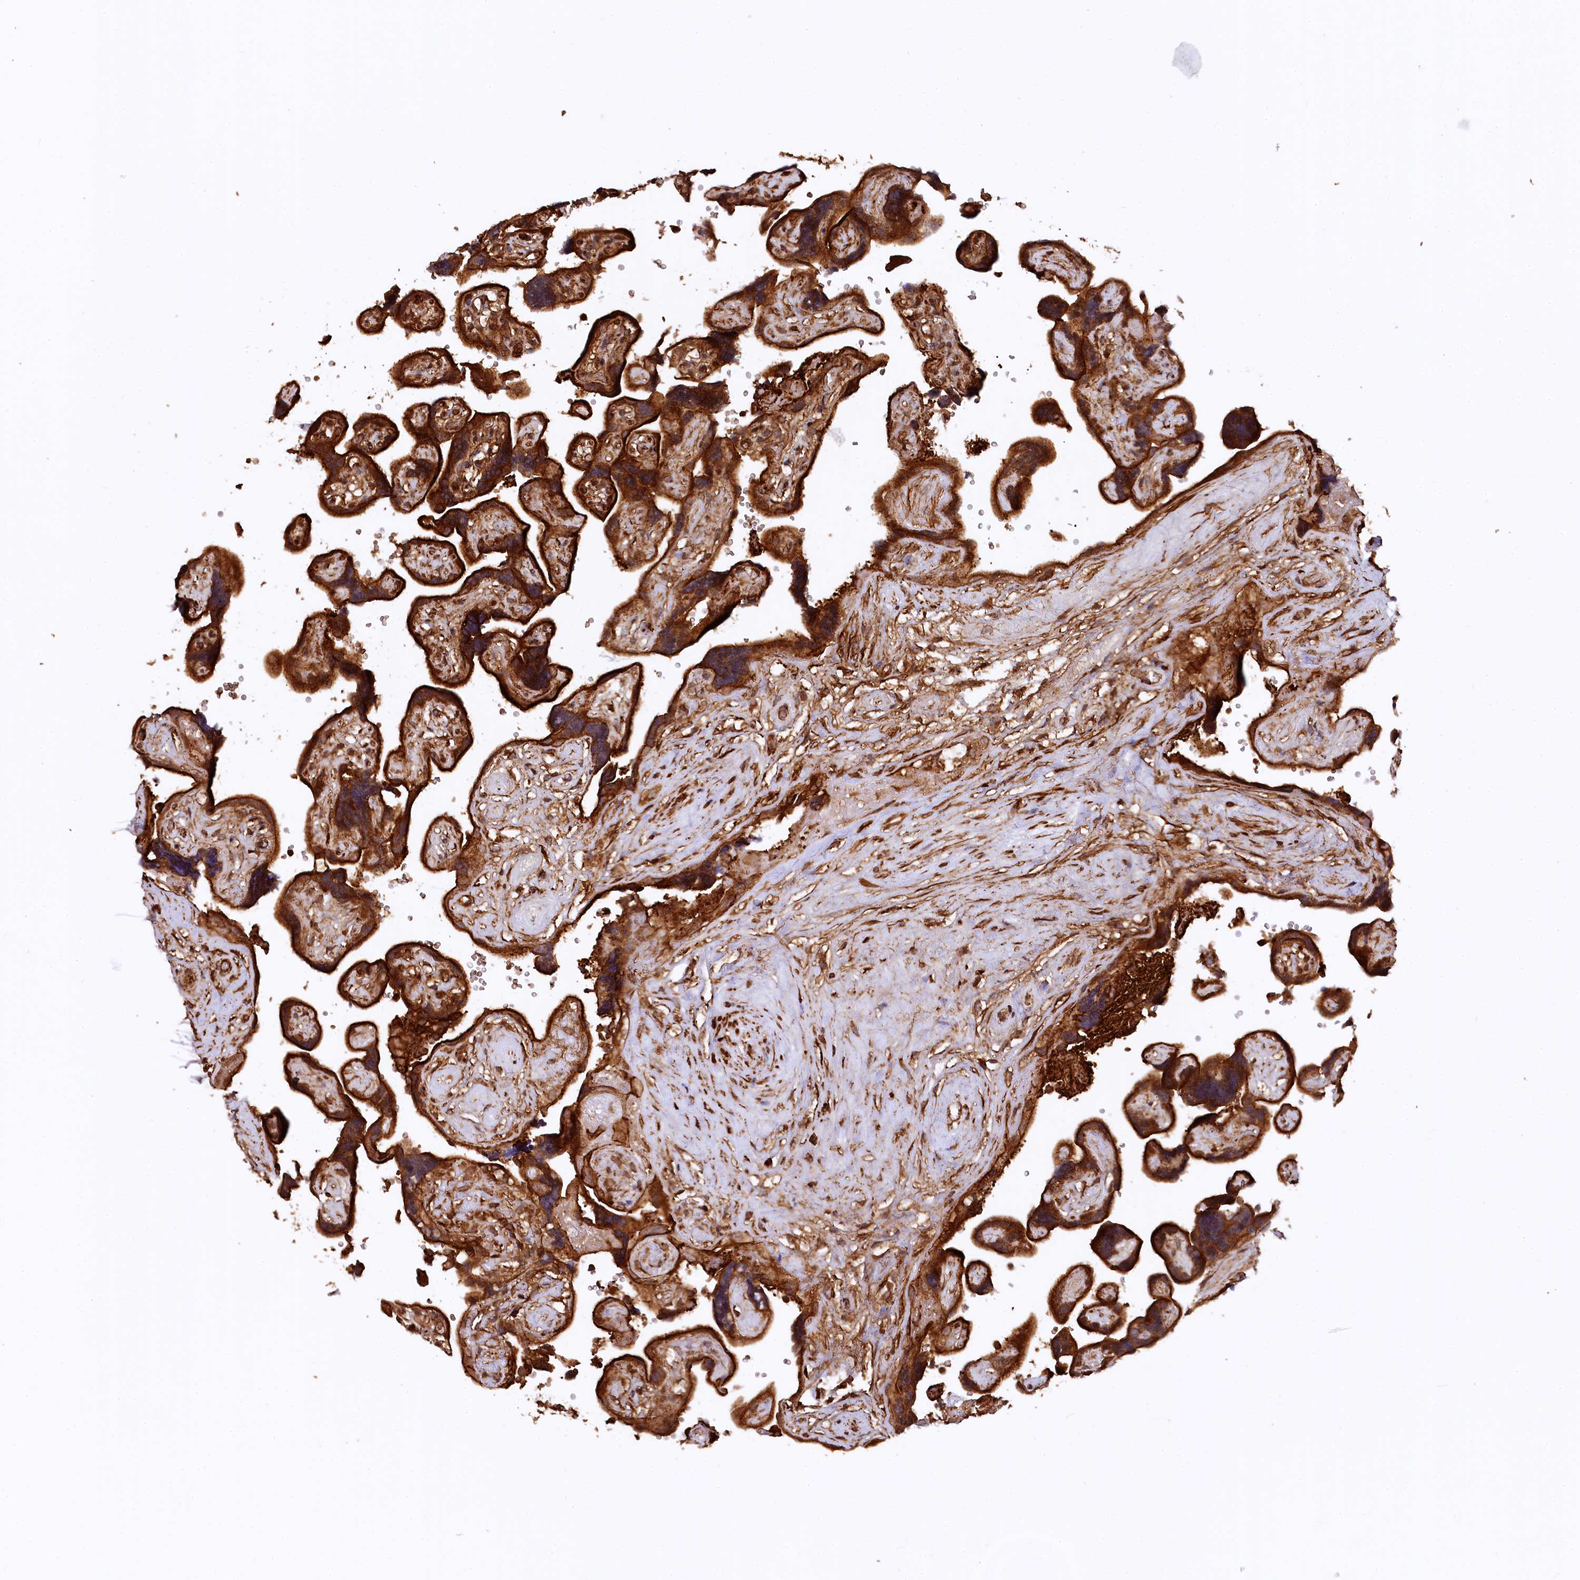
{"staining": {"intensity": "strong", "quantity": ">75%", "location": "cytoplasmic/membranous,nuclear"}, "tissue": "placenta", "cell_type": "Decidual cells", "image_type": "normal", "snomed": [{"axis": "morphology", "description": "Normal tissue, NOS"}, {"axis": "topography", "description": "Placenta"}], "caption": "Decidual cells exhibit high levels of strong cytoplasmic/membranous,nuclear expression in about >75% of cells in unremarkable human placenta. The protein is stained brown, and the nuclei are stained in blue (DAB (3,3'-diaminobenzidine) IHC with brightfield microscopy, high magnification).", "gene": "STUB1", "patient": {"sex": "female", "age": 30}}